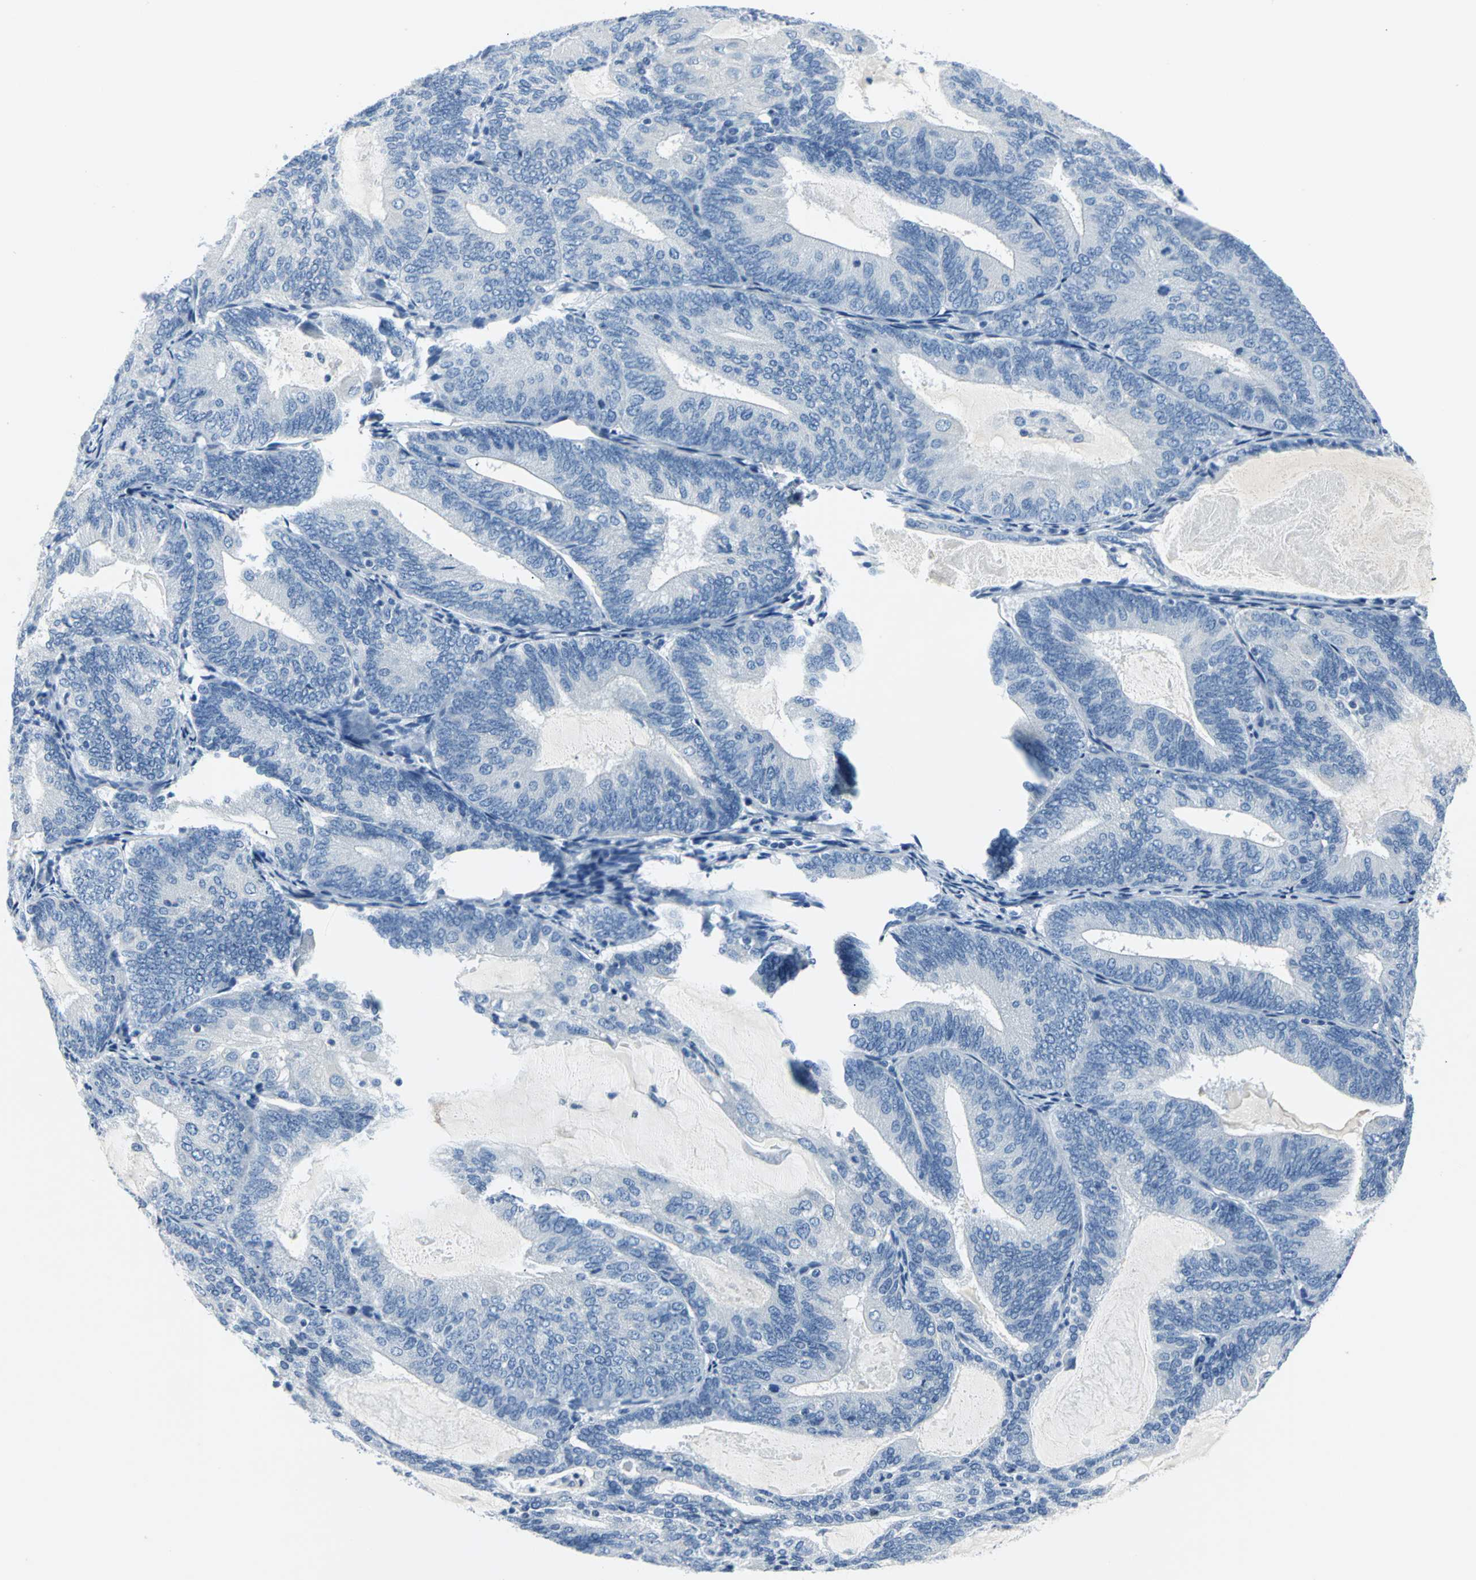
{"staining": {"intensity": "negative", "quantity": "none", "location": "none"}, "tissue": "endometrial cancer", "cell_type": "Tumor cells", "image_type": "cancer", "snomed": [{"axis": "morphology", "description": "Adenocarcinoma, NOS"}, {"axis": "topography", "description": "Endometrium"}], "caption": "There is no significant expression in tumor cells of endometrial cancer (adenocarcinoma). (DAB immunohistochemistry, high magnification).", "gene": "RIPOR1", "patient": {"sex": "female", "age": 81}}